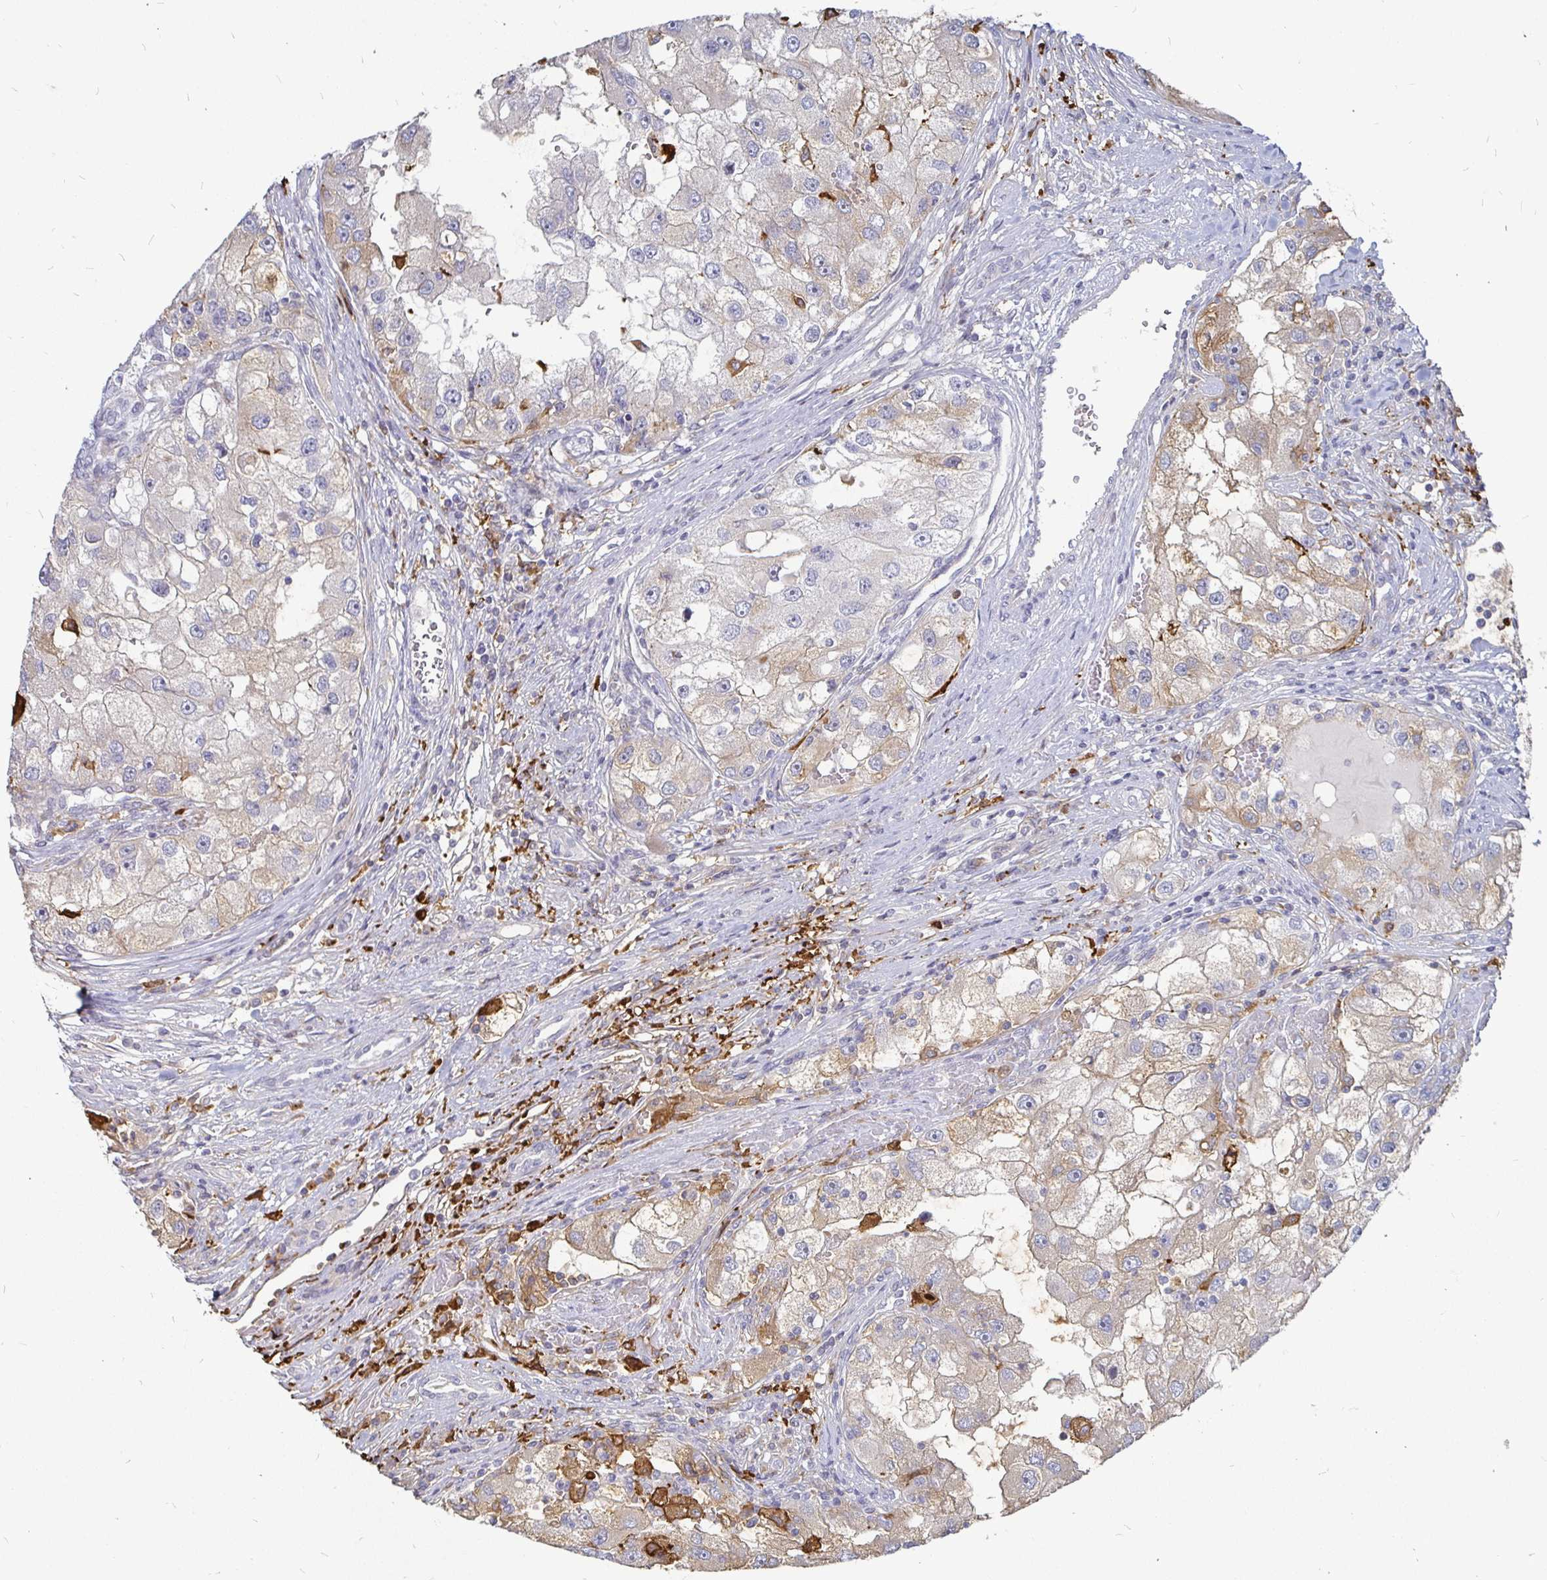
{"staining": {"intensity": "moderate", "quantity": "25%-75%", "location": "cytoplasmic/membranous"}, "tissue": "renal cancer", "cell_type": "Tumor cells", "image_type": "cancer", "snomed": [{"axis": "morphology", "description": "Adenocarcinoma, NOS"}, {"axis": "topography", "description": "Kidney"}], "caption": "Protein expression analysis of human renal adenocarcinoma reveals moderate cytoplasmic/membranous expression in about 25%-75% of tumor cells. (brown staining indicates protein expression, while blue staining denotes nuclei).", "gene": "CCDC85A", "patient": {"sex": "male", "age": 63}}